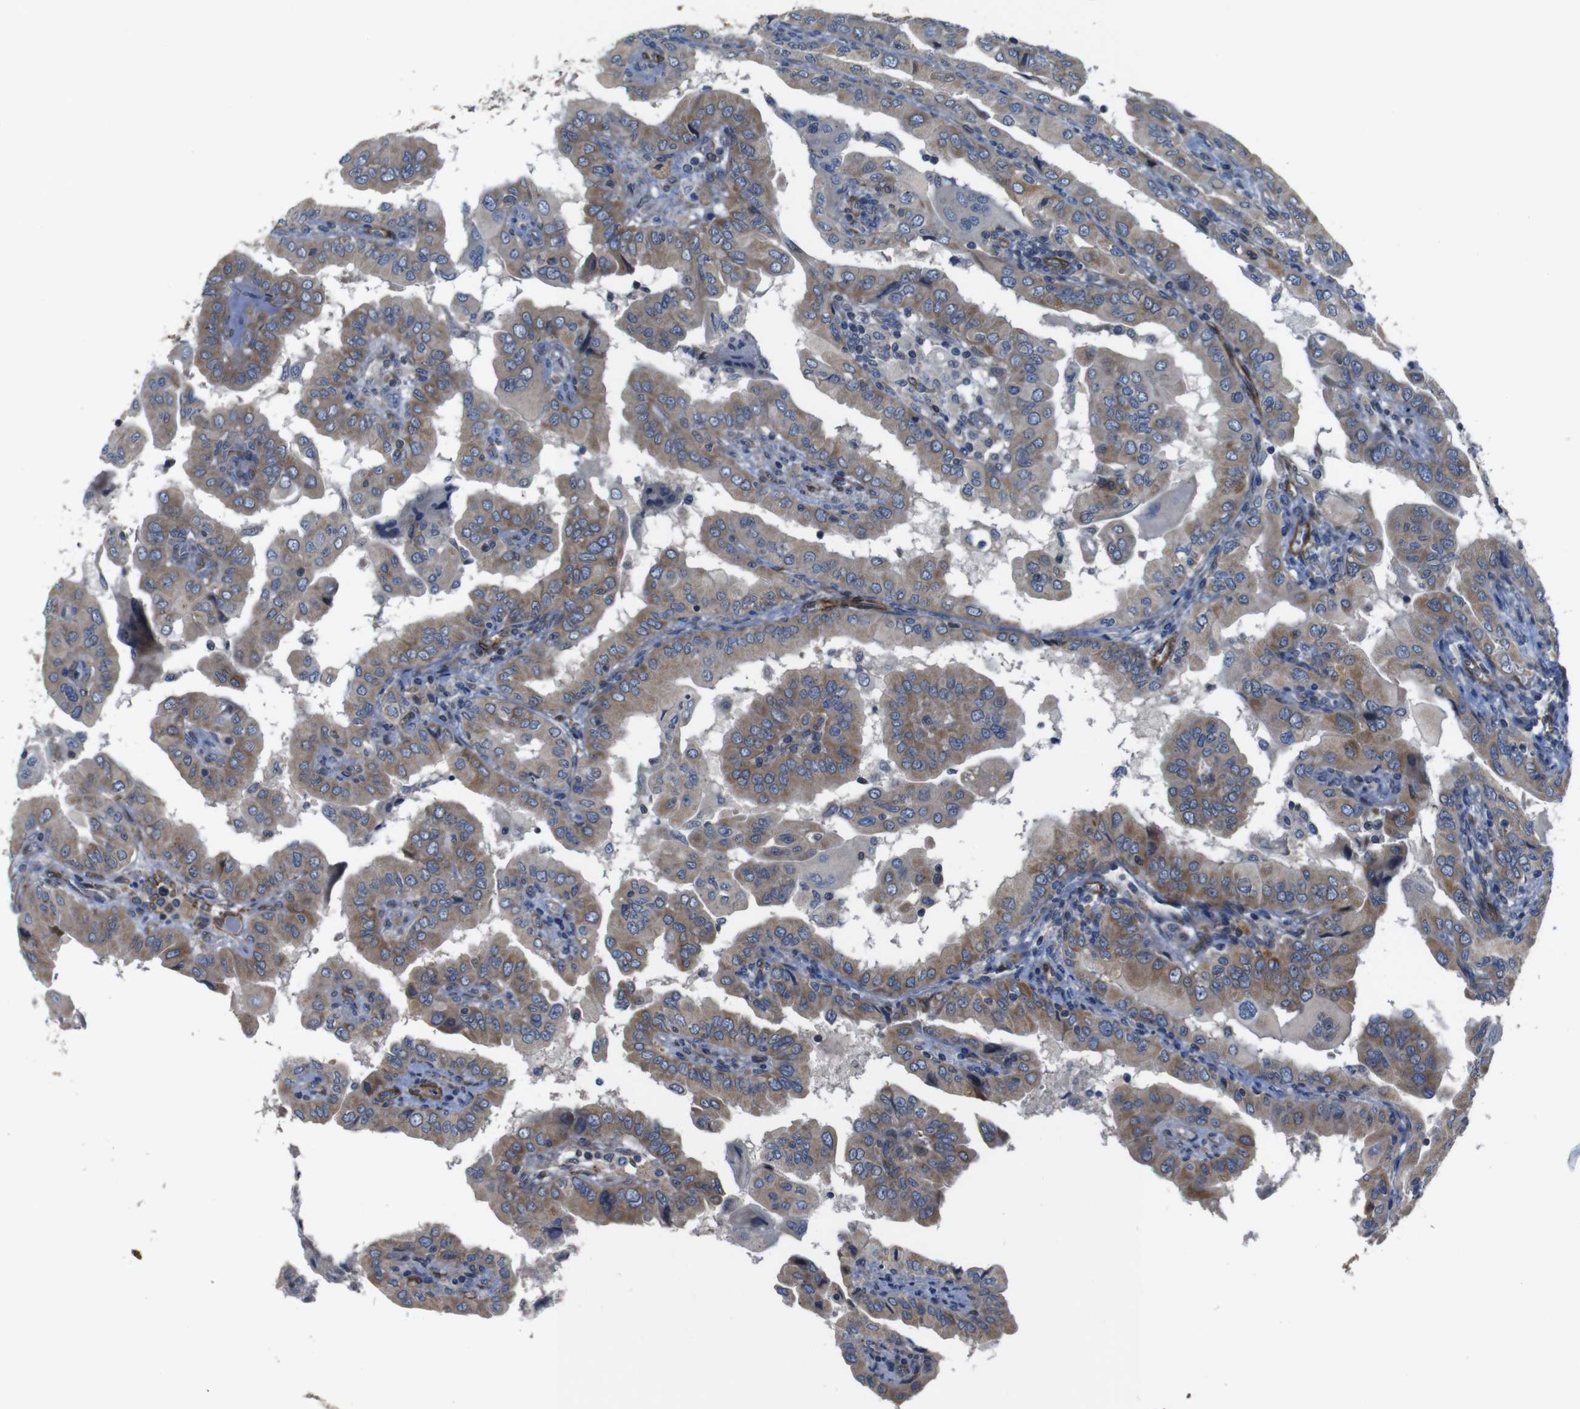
{"staining": {"intensity": "weak", "quantity": ">75%", "location": "cytoplasmic/membranous"}, "tissue": "thyroid cancer", "cell_type": "Tumor cells", "image_type": "cancer", "snomed": [{"axis": "morphology", "description": "Papillary adenocarcinoma, NOS"}, {"axis": "topography", "description": "Thyroid gland"}], "caption": "There is low levels of weak cytoplasmic/membranous expression in tumor cells of thyroid cancer (papillary adenocarcinoma), as demonstrated by immunohistochemical staining (brown color).", "gene": "GGT7", "patient": {"sex": "male", "age": 33}}